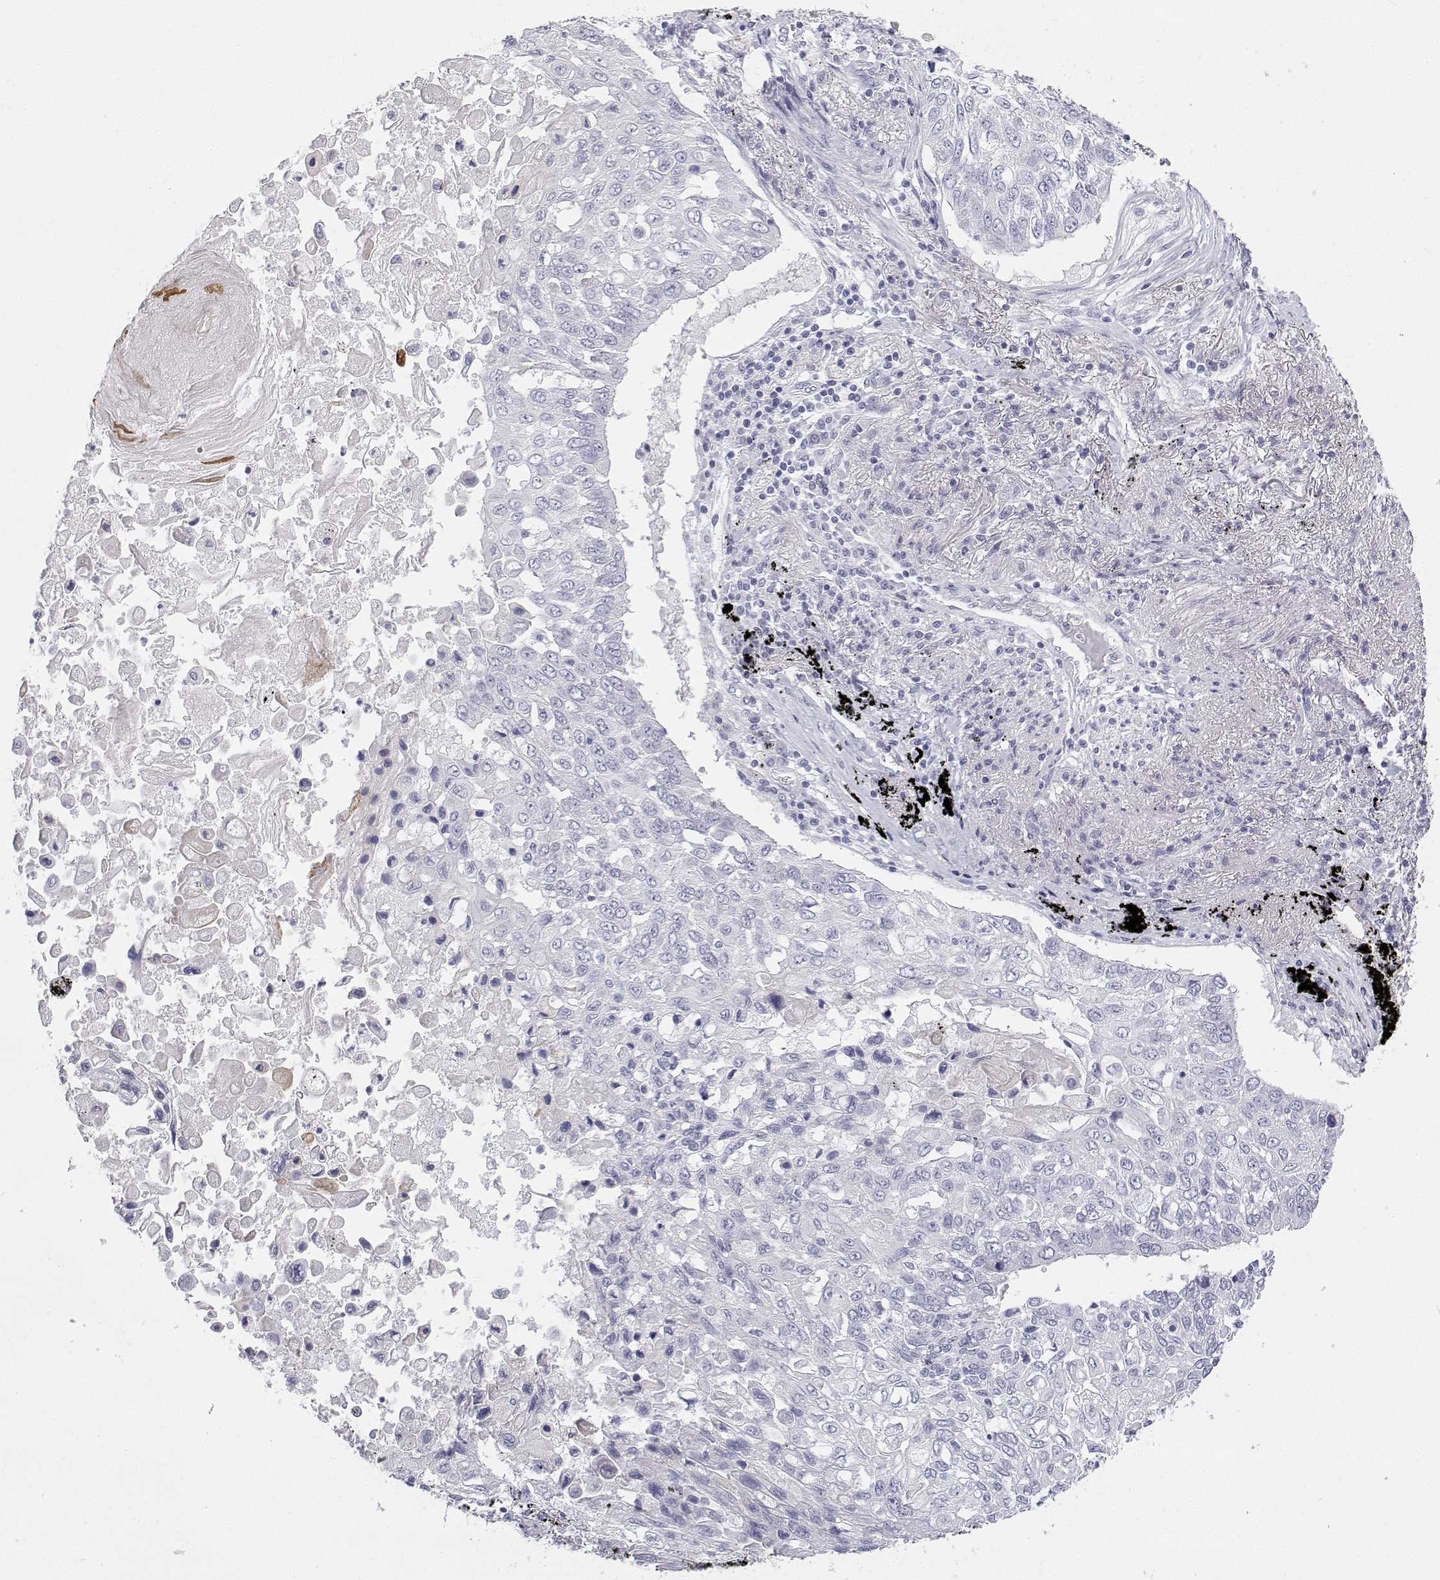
{"staining": {"intensity": "negative", "quantity": "none", "location": "none"}, "tissue": "lung cancer", "cell_type": "Tumor cells", "image_type": "cancer", "snomed": [{"axis": "morphology", "description": "Squamous cell carcinoma, NOS"}, {"axis": "topography", "description": "Lung"}], "caption": "High magnification brightfield microscopy of squamous cell carcinoma (lung) stained with DAB (3,3'-diaminobenzidine) (brown) and counterstained with hematoxylin (blue): tumor cells show no significant positivity. The staining is performed using DAB brown chromogen with nuclei counter-stained in using hematoxylin.", "gene": "TTN", "patient": {"sex": "male", "age": 75}}